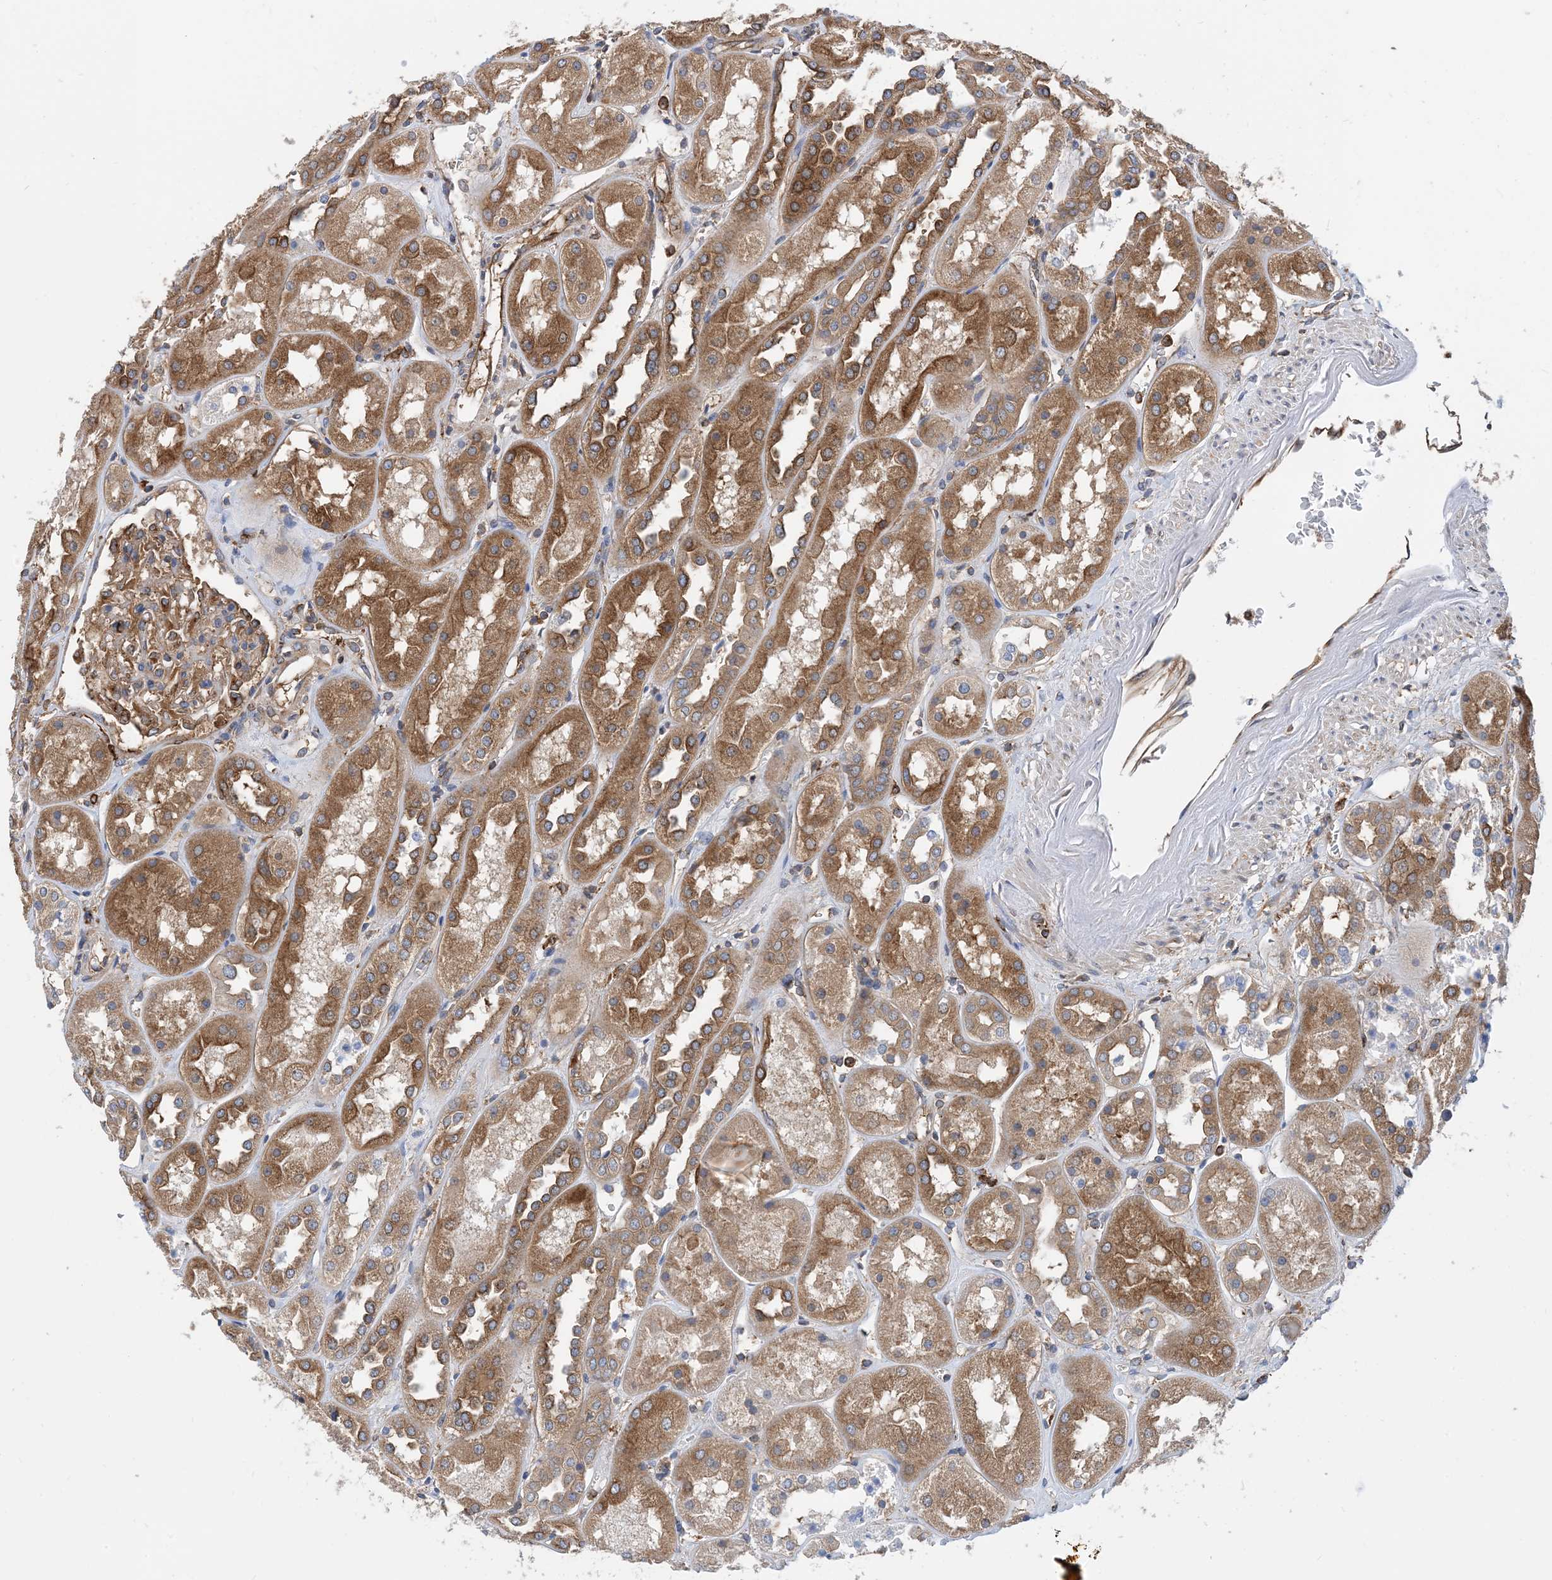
{"staining": {"intensity": "moderate", "quantity": ">75%", "location": "cytoplasmic/membranous"}, "tissue": "kidney", "cell_type": "Cells in glomeruli", "image_type": "normal", "snomed": [{"axis": "morphology", "description": "Normal tissue, NOS"}, {"axis": "topography", "description": "Kidney"}], "caption": "Cells in glomeruli demonstrate medium levels of moderate cytoplasmic/membranous positivity in about >75% of cells in normal human kidney.", "gene": "DYNC1LI1", "patient": {"sex": "male", "age": 70}}